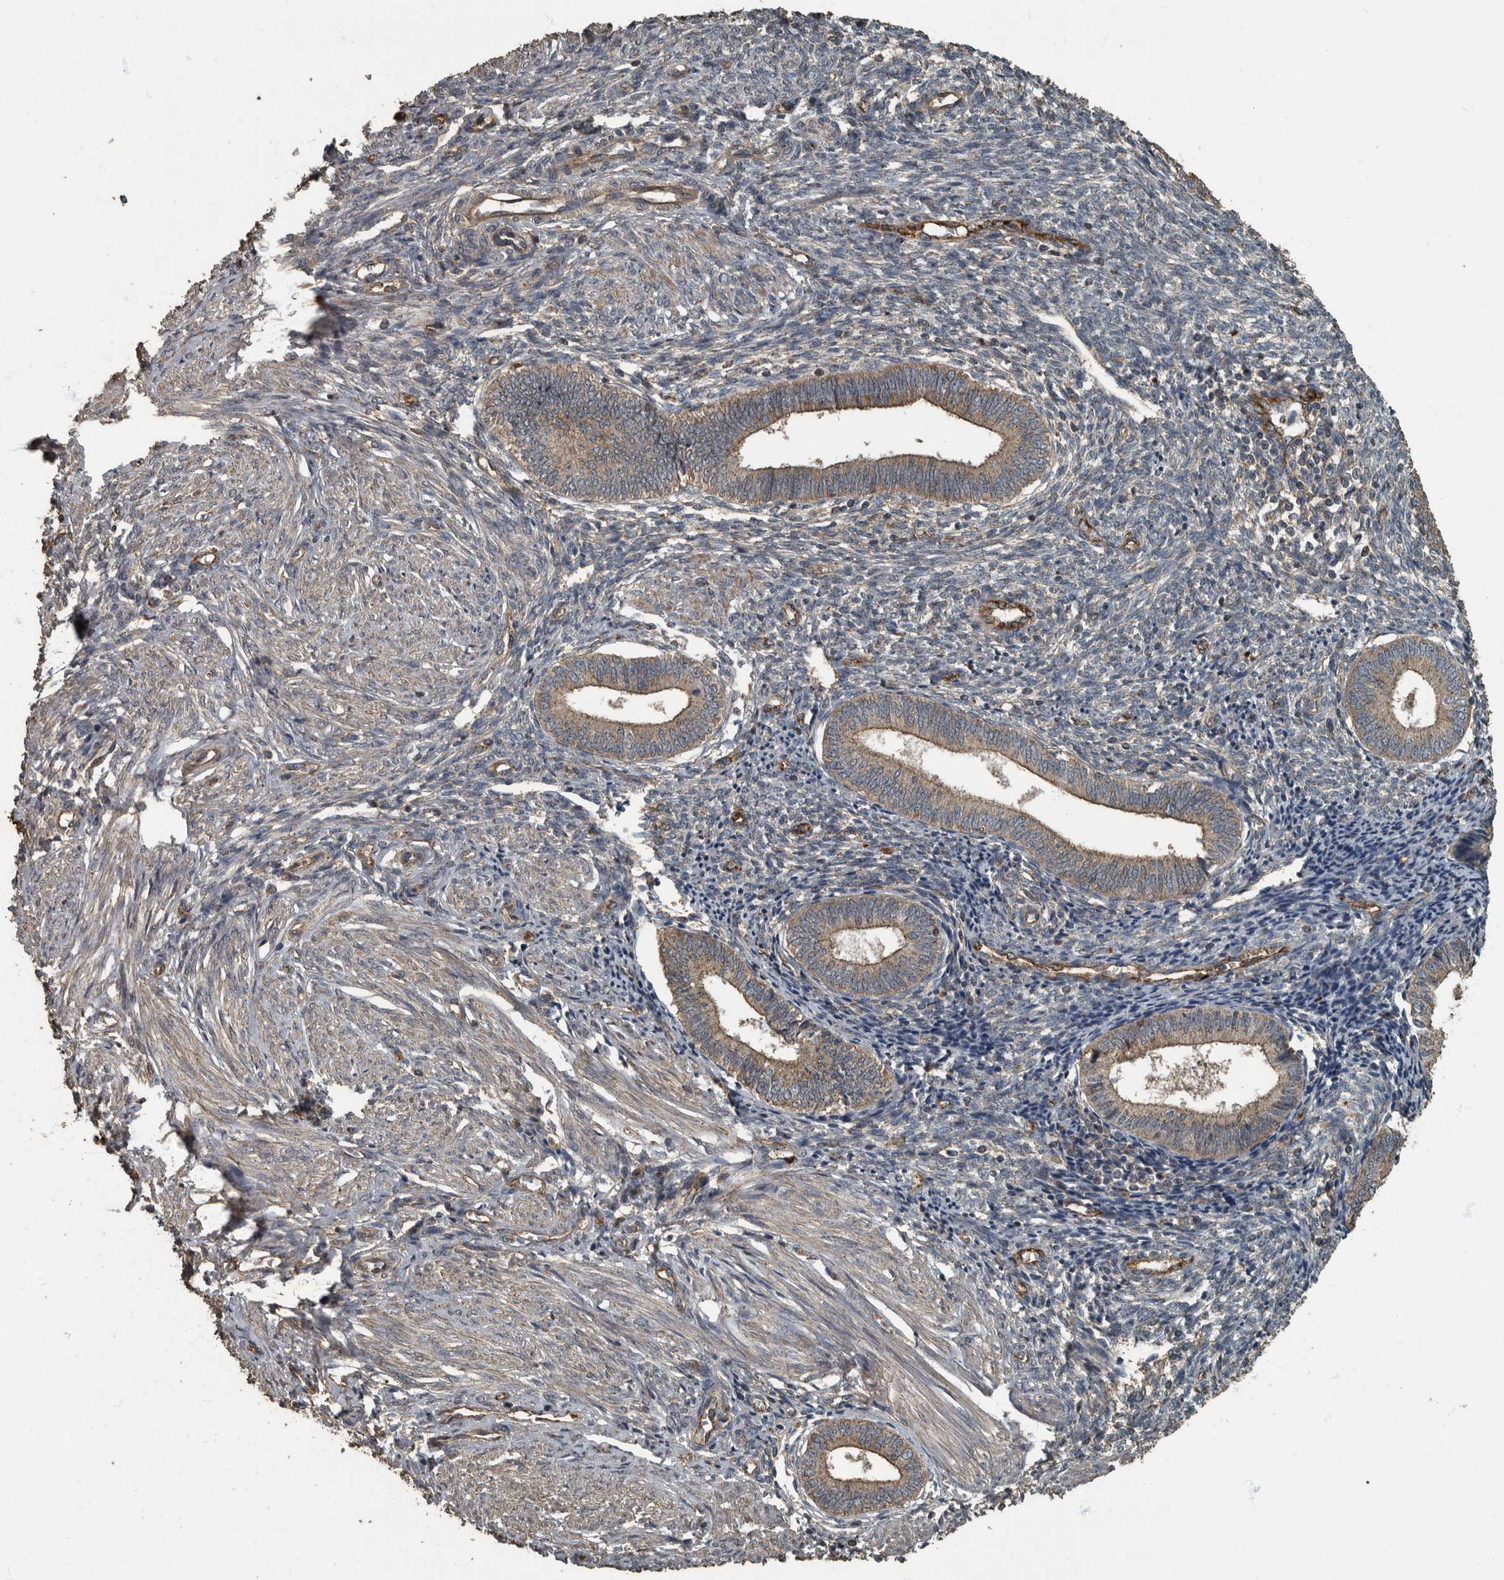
{"staining": {"intensity": "weak", "quantity": "<25%", "location": "cytoplasmic/membranous"}, "tissue": "endometrium", "cell_type": "Cells in endometrial stroma", "image_type": "normal", "snomed": [{"axis": "morphology", "description": "Normal tissue, NOS"}, {"axis": "topography", "description": "Endometrium"}], "caption": "The histopathology image demonstrates no staining of cells in endometrial stroma in unremarkable endometrium. The staining was performed using DAB to visualize the protein expression in brown, while the nuclei were stained in blue with hematoxylin (Magnification: 20x).", "gene": "IL15RA", "patient": {"sex": "female", "age": 46}}